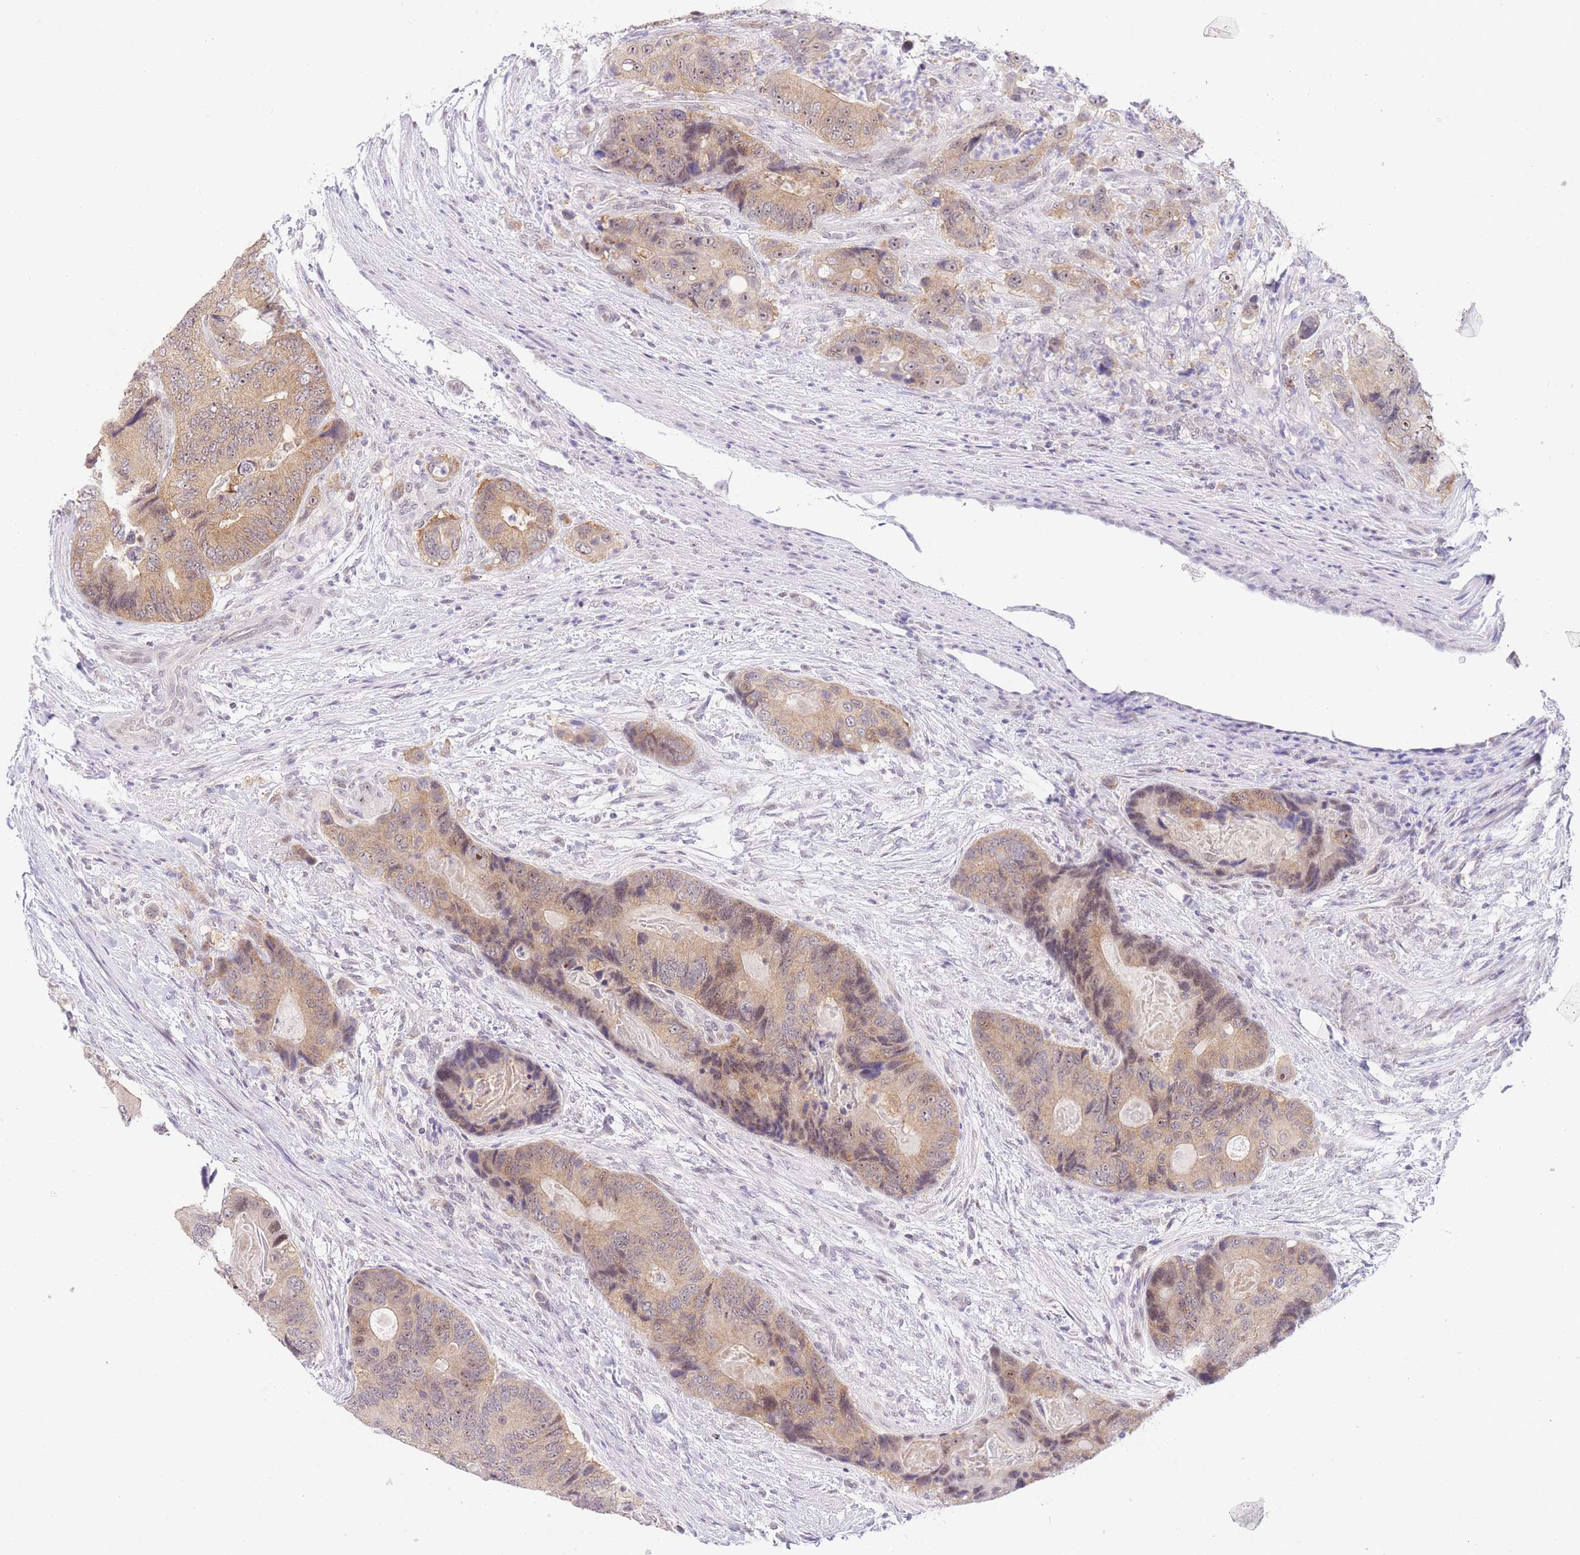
{"staining": {"intensity": "weak", "quantity": ">75%", "location": "cytoplasmic/membranous"}, "tissue": "colorectal cancer", "cell_type": "Tumor cells", "image_type": "cancer", "snomed": [{"axis": "morphology", "description": "Adenocarcinoma, NOS"}, {"axis": "topography", "description": "Colon"}], "caption": "This histopathology image shows adenocarcinoma (colorectal) stained with immunohistochemistry (IHC) to label a protein in brown. The cytoplasmic/membranous of tumor cells show weak positivity for the protein. Nuclei are counter-stained blue.", "gene": "STK39", "patient": {"sex": "male", "age": 84}}